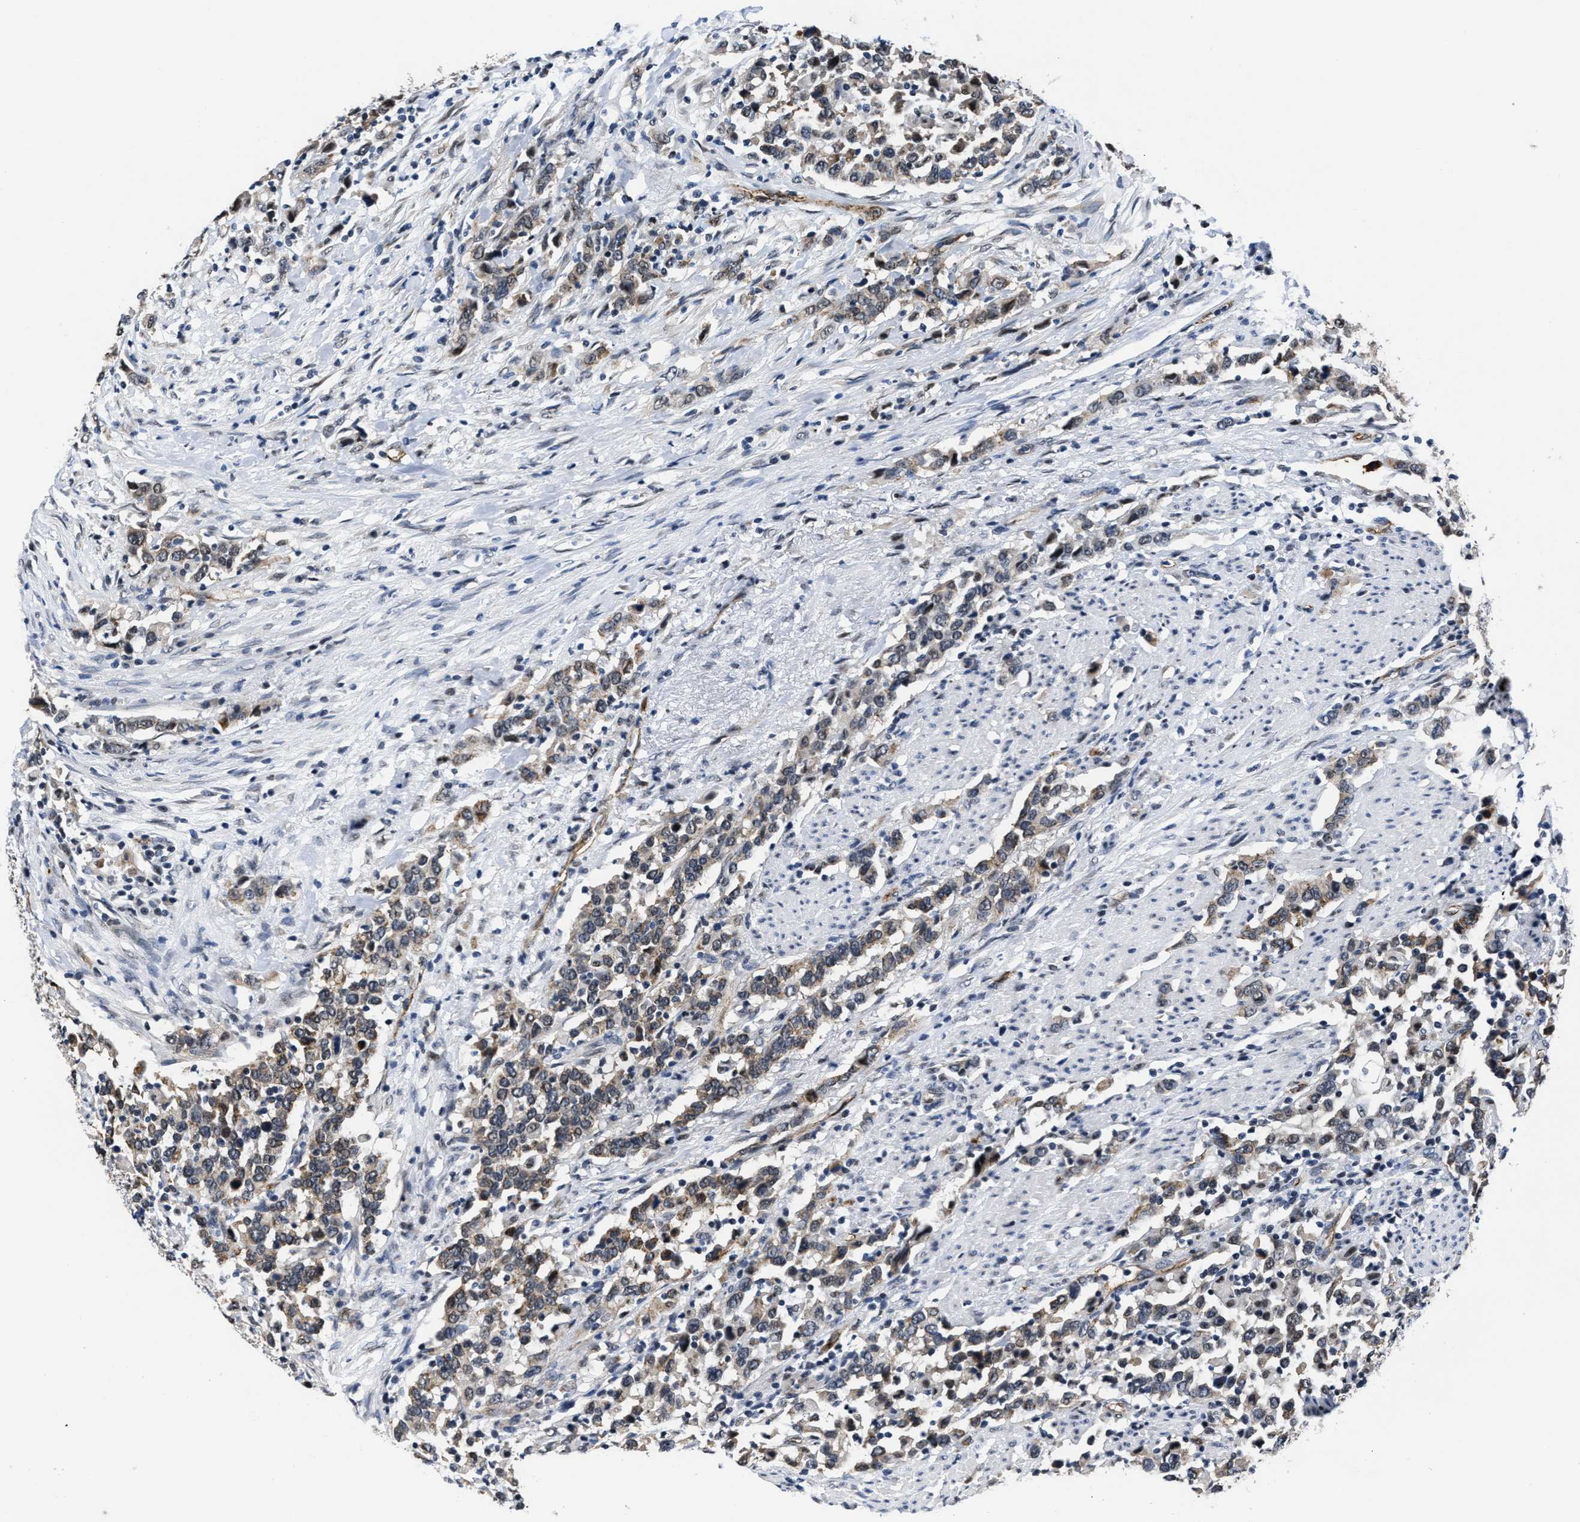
{"staining": {"intensity": "weak", "quantity": ">75%", "location": "cytoplasmic/membranous"}, "tissue": "urothelial cancer", "cell_type": "Tumor cells", "image_type": "cancer", "snomed": [{"axis": "morphology", "description": "Urothelial carcinoma, High grade"}, {"axis": "topography", "description": "Urinary bladder"}], "caption": "The histopathology image shows a brown stain indicating the presence of a protein in the cytoplasmic/membranous of tumor cells in high-grade urothelial carcinoma.", "gene": "MARCKSL1", "patient": {"sex": "male", "age": 61}}